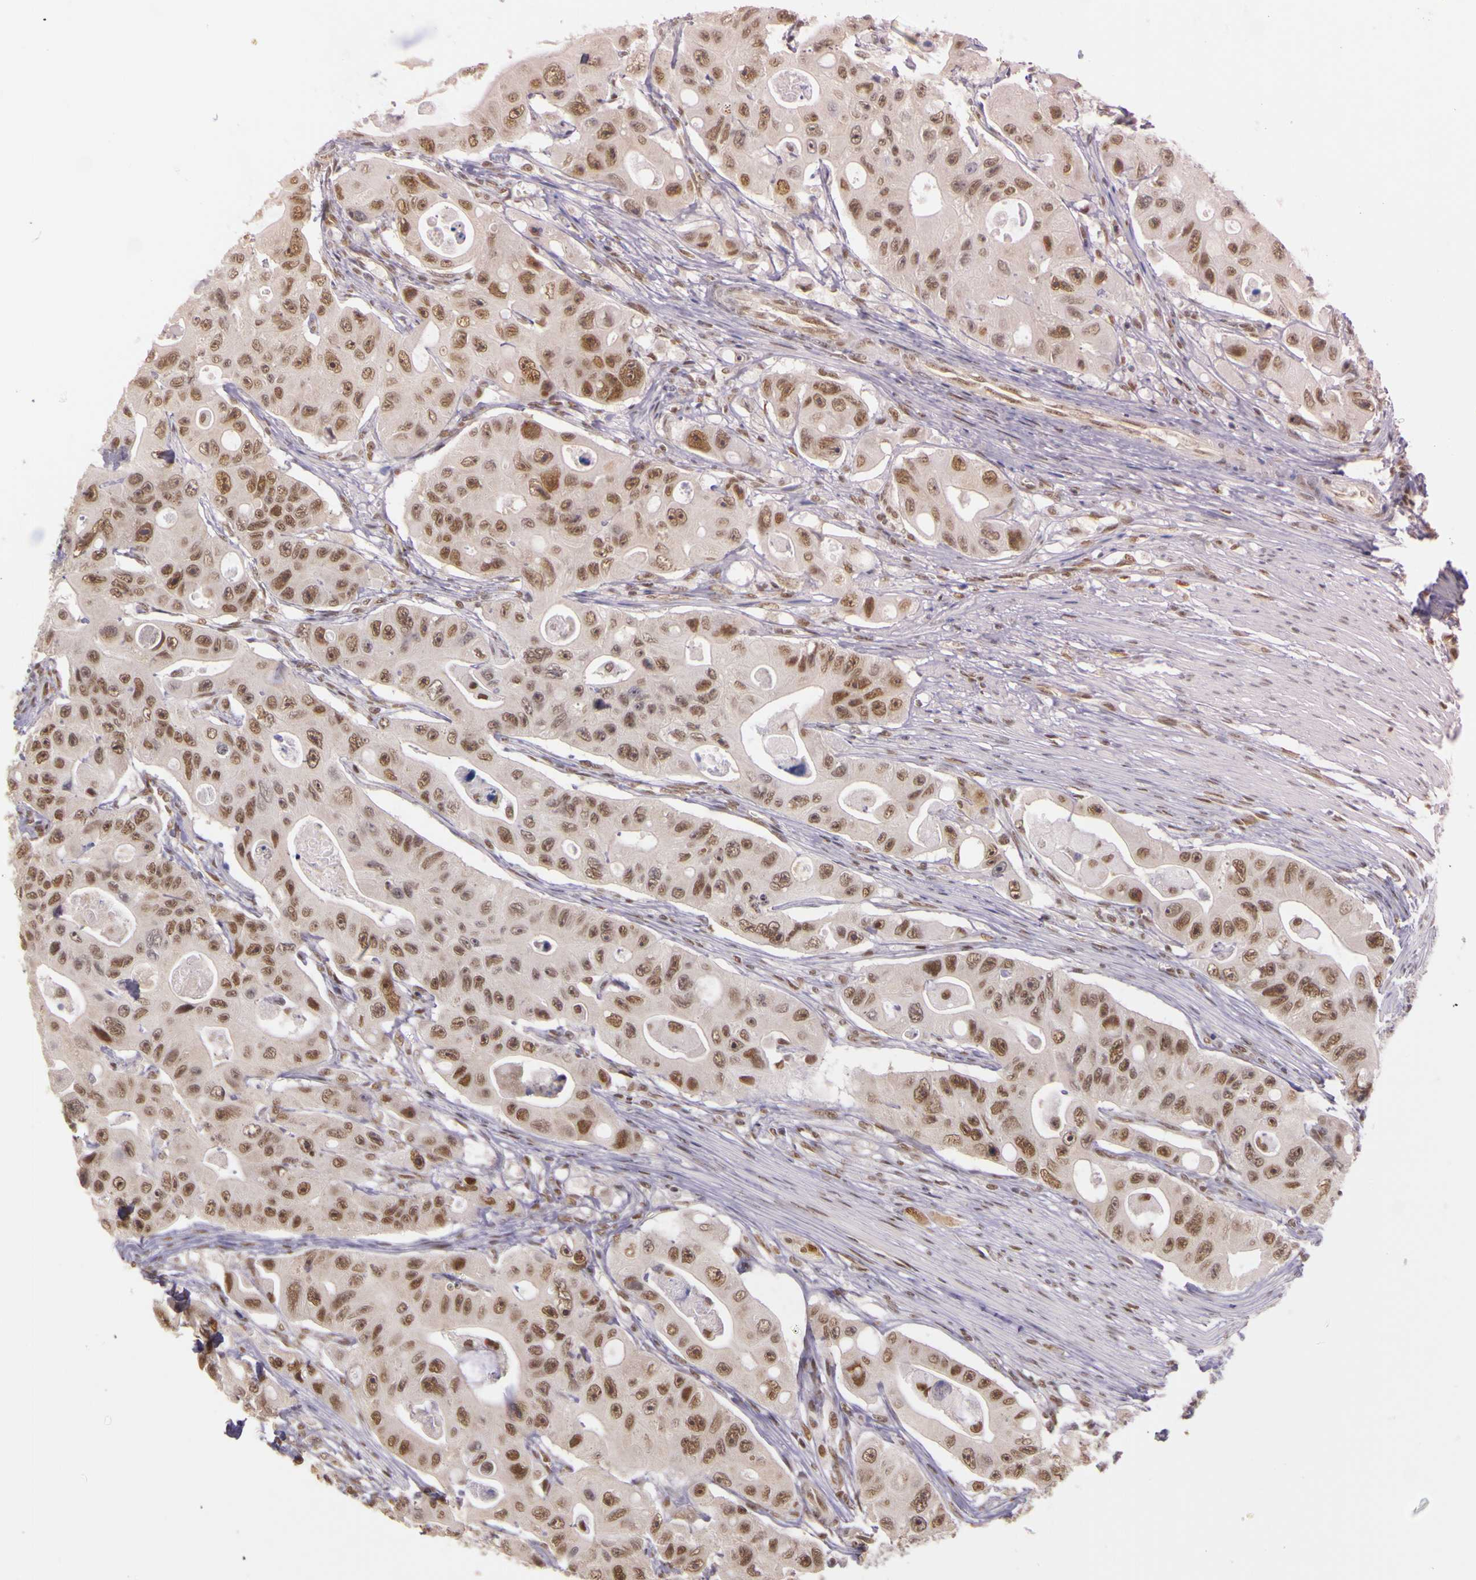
{"staining": {"intensity": "moderate", "quantity": ">75%", "location": "nuclear"}, "tissue": "colorectal cancer", "cell_type": "Tumor cells", "image_type": "cancer", "snomed": [{"axis": "morphology", "description": "Adenocarcinoma, NOS"}, {"axis": "topography", "description": "Colon"}], "caption": "DAB (3,3'-diaminobenzidine) immunohistochemical staining of human adenocarcinoma (colorectal) reveals moderate nuclear protein positivity in about >75% of tumor cells. (DAB (3,3'-diaminobenzidine) = brown stain, brightfield microscopy at high magnification).", "gene": "WDR13", "patient": {"sex": "female", "age": 46}}